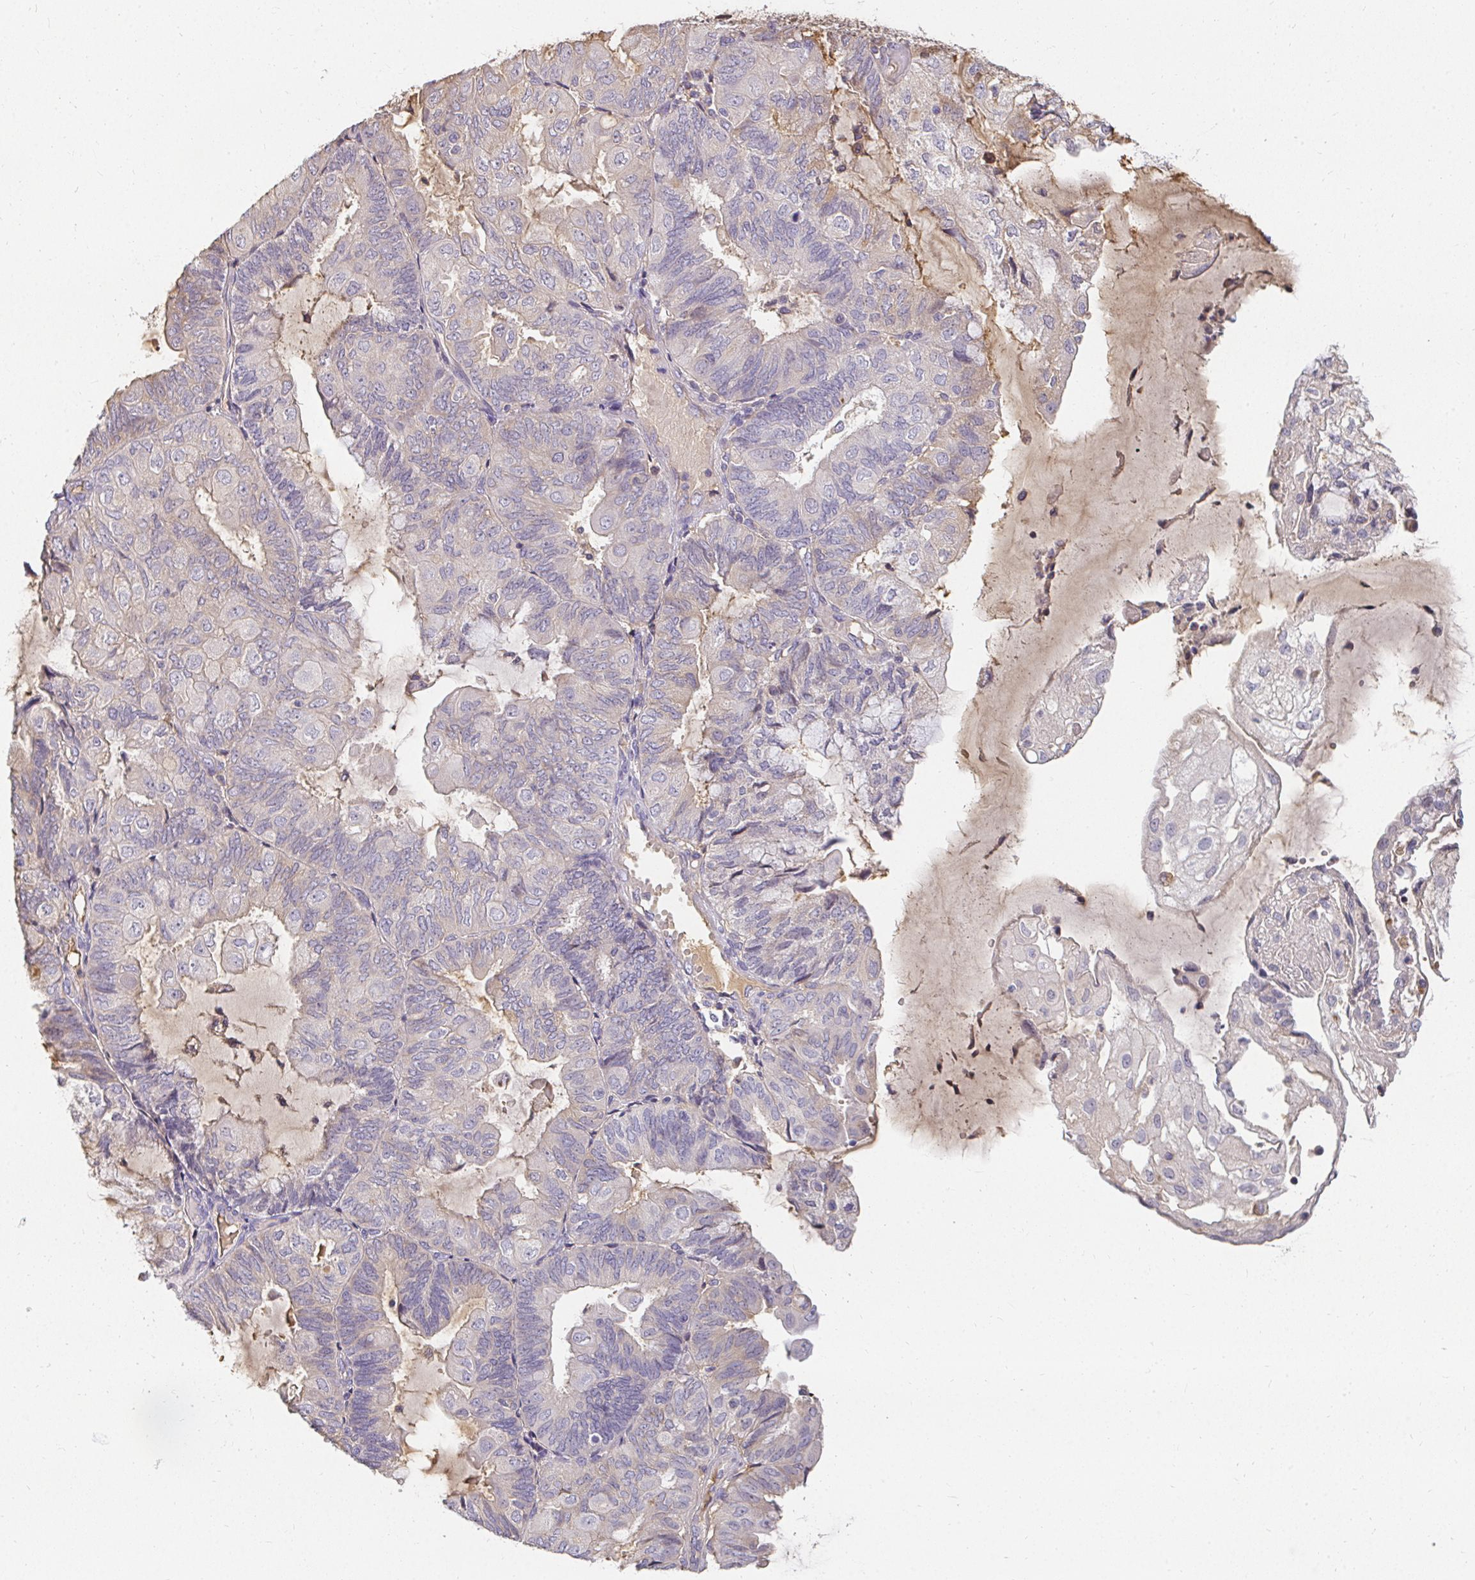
{"staining": {"intensity": "negative", "quantity": "none", "location": "none"}, "tissue": "endometrial cancer", "cell_type": "Tumor cells", "image_type": "cancer", "snomed": [{"axis": "morphology", "description": "Adenocarcinoma, NOS"}, {"axis": "topography", "description": "Endometrium"}], "caption": "Endometrial adenocarcinoma was stained to show a protein in brown. There is no significant expression in tumor cells. Brightfield microscopy of immunohistochemistry (IHC) stained with DAB (brown) and hematoxylin (blue), captured at high magnification.", "gene": "LOXL4", "patient": {"sex": "female", "age": 81}}